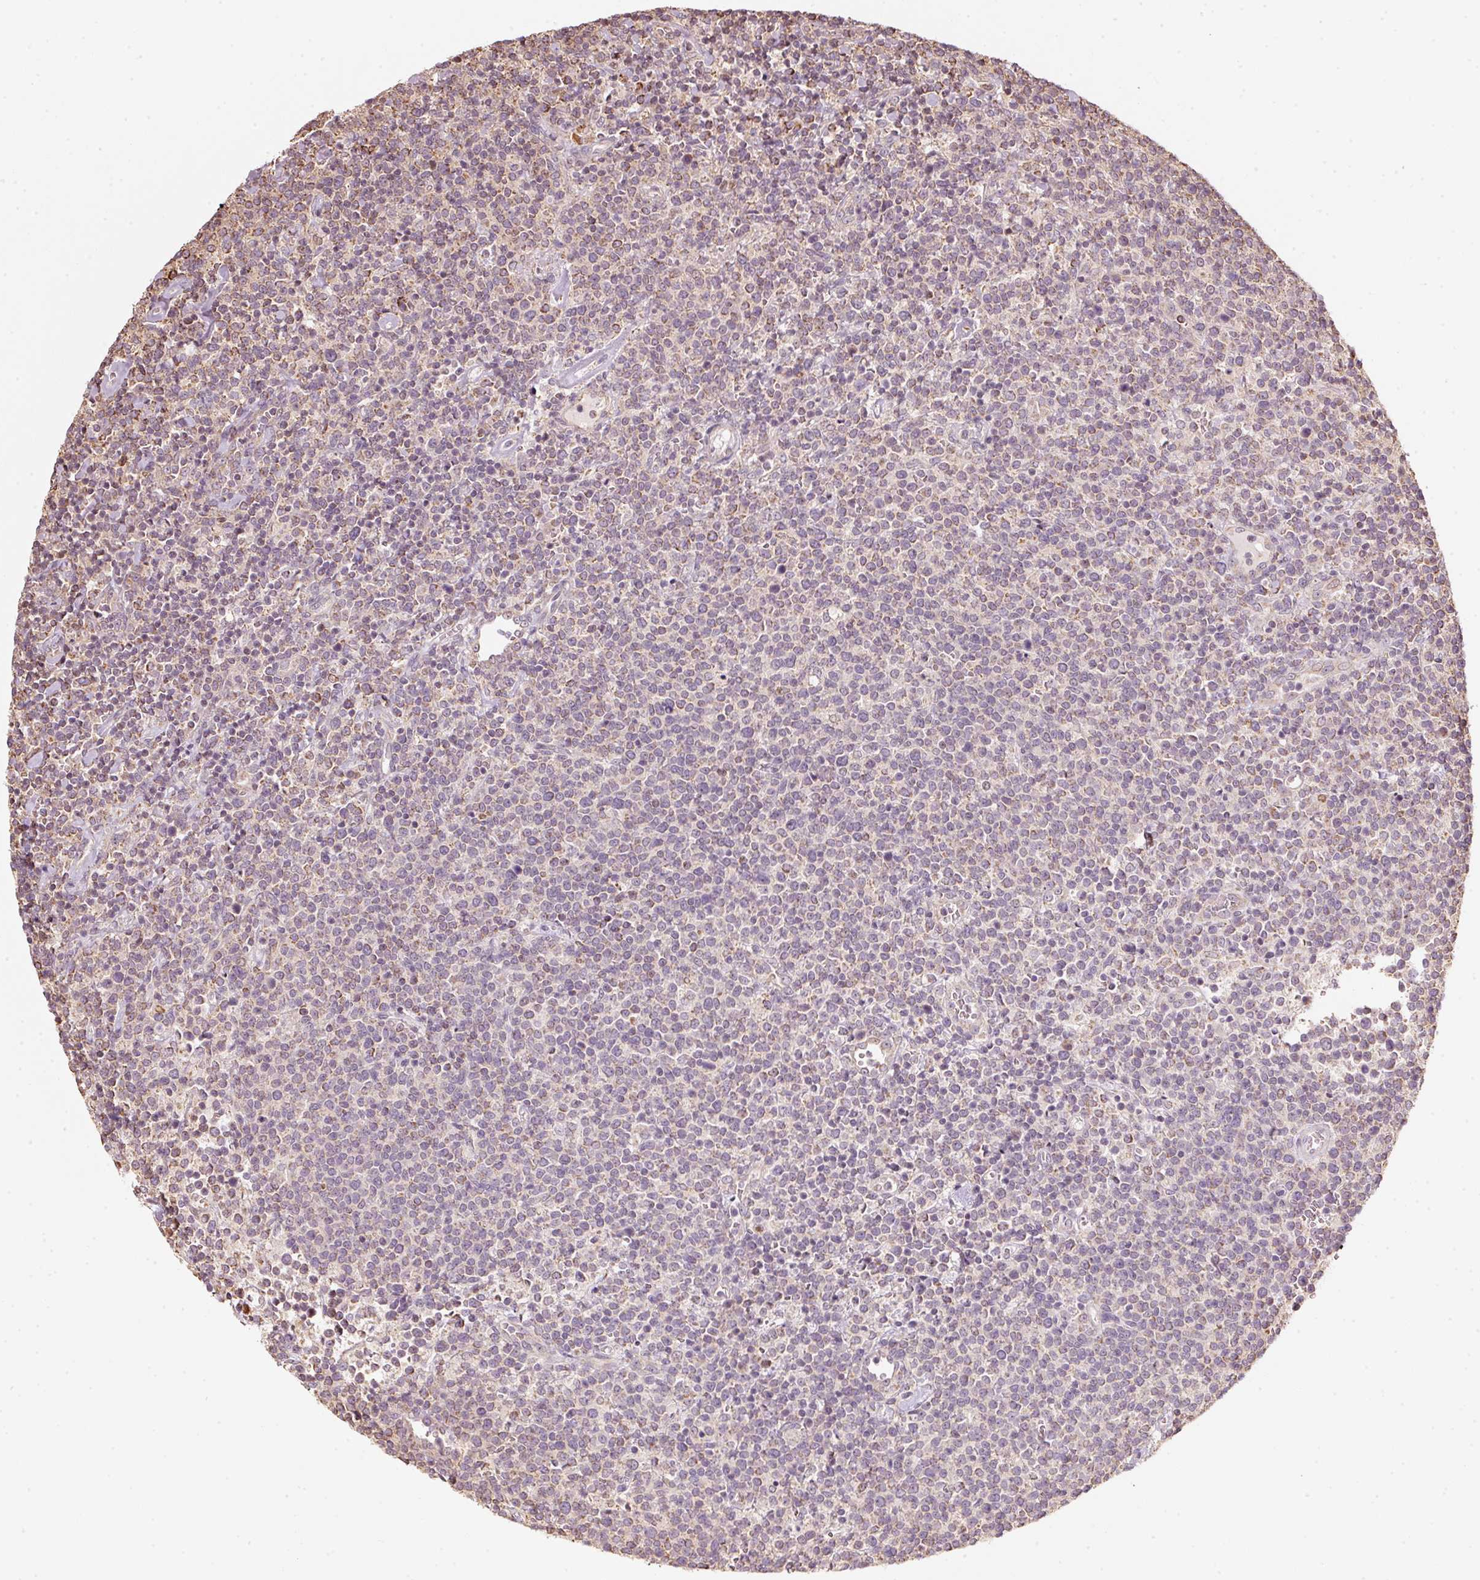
{"staining": {"intensity": "weak", "quantity": "25%-75%", "location": "cytoplasmic/membranous"}, "tissue": "lymphoma", "cell_type": "Tumor cells", "image_type": "cancer", "snomed": [{"axis": "morphology", "description": "Malignant lymphoma, non-Hodgkin's type, High grade"}, {"axis": "topography", "description": "Lymph node"}], "caption": "The micrograph demonstrates immunohistochemical staining of malignant lymphoma, non-Hodgkin's type (high-grade). There is weak cytoplasmic/membranous positivity is present in about 25%-75% of tumor cells.", "gene": "RAB35", "patient": {"sex": "male", "age": 61}}